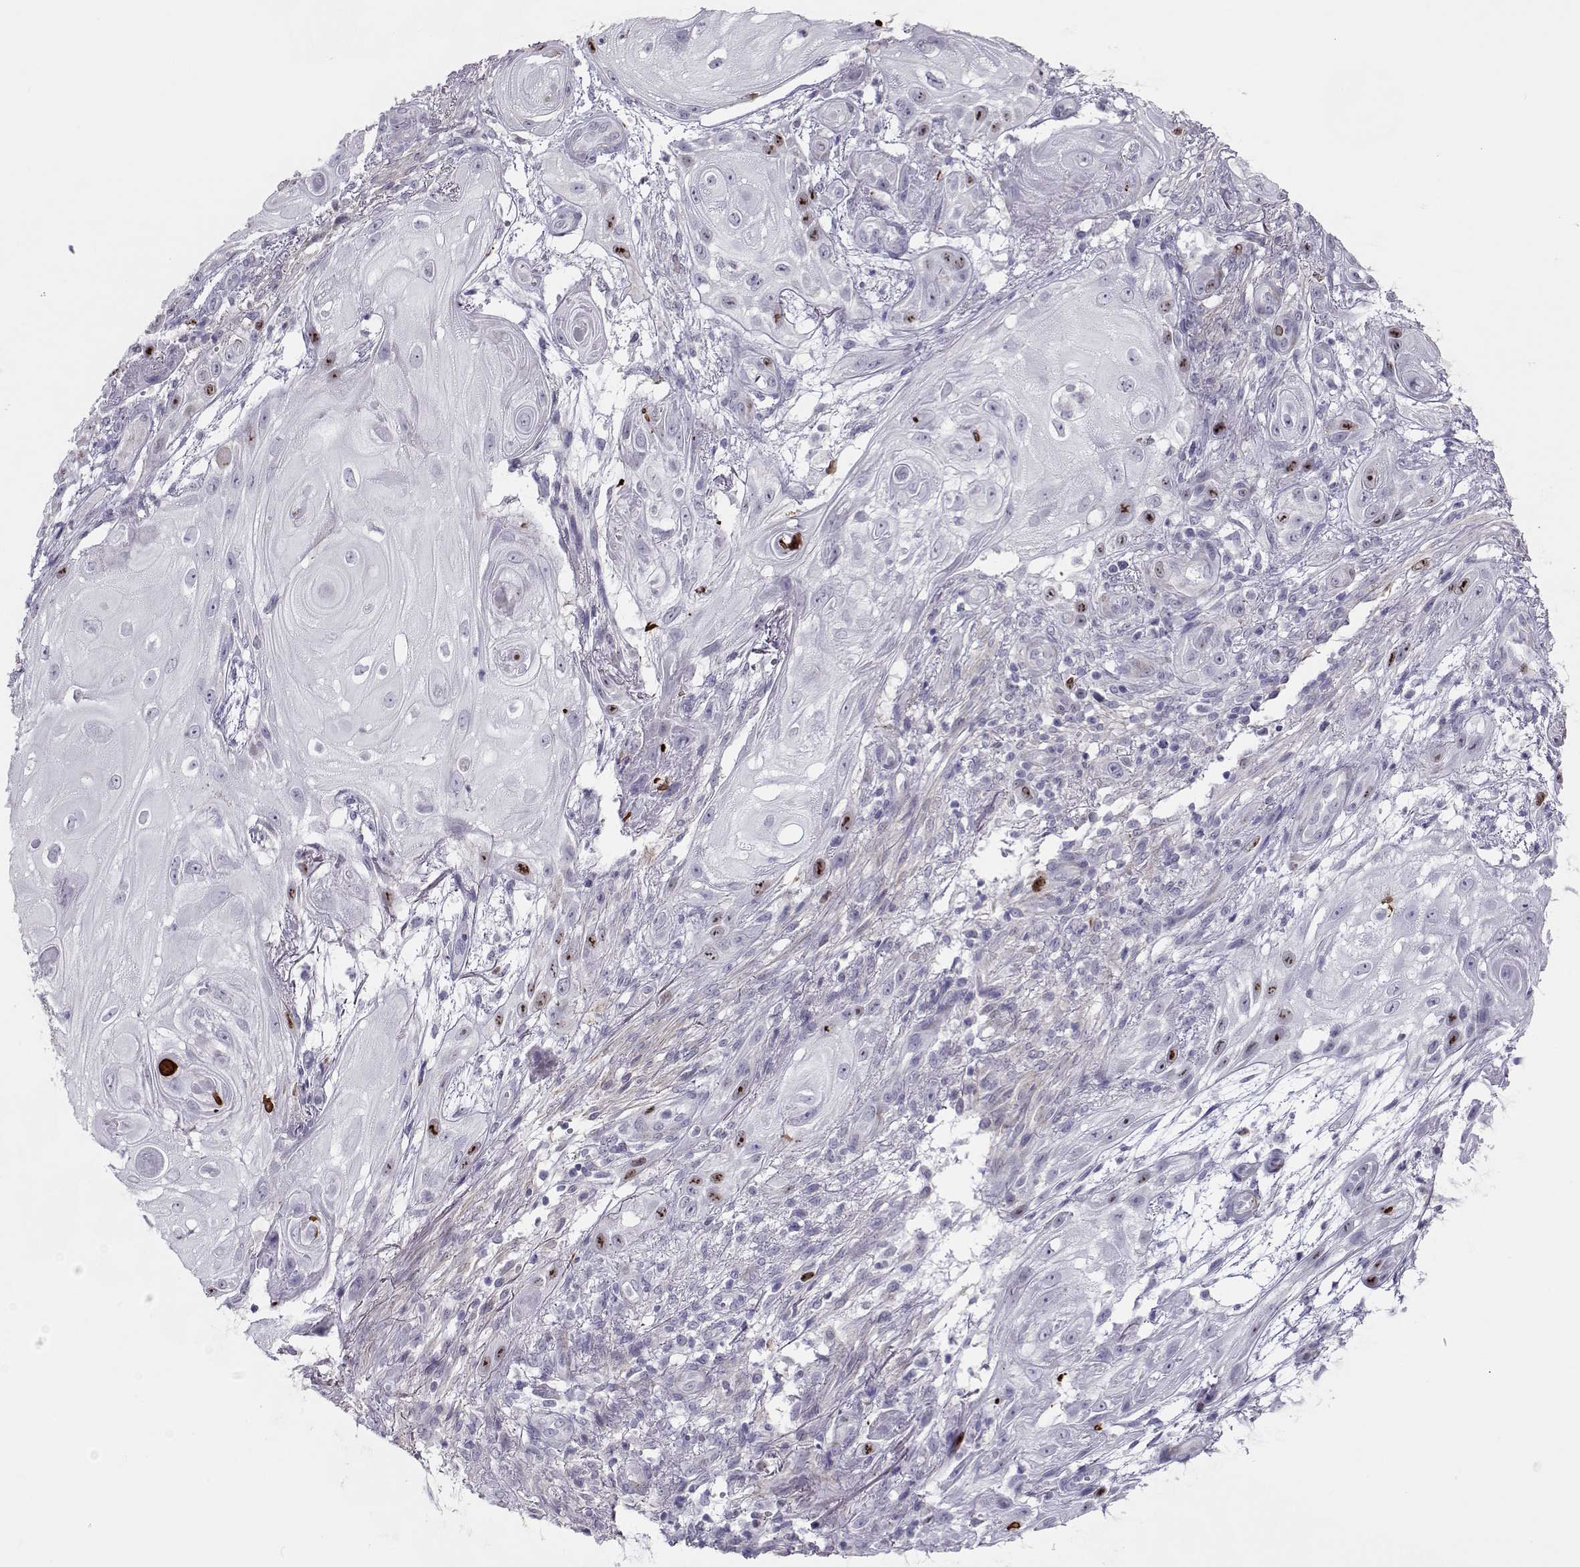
{"staining": {"intensity": "moderate", "quantity": "<25%", "location": "nuclear"}, "tissue": "skin cancer", "cell_type": "Tumor cells", "image_type": "cancer", "snomed": [{"axis": "morphology", "description": "Squamous cell carcinoma, NOS"}, {"axis": "topography", "description": "Skin"}], "caption": "Protein expression analysis of skin cancer (squamous cell carcinoma) displays moderate nuclear expression in approximately <25% of tumor cells.", "gene": "NPW", "patient": {"sex": "male", "age": 62}}